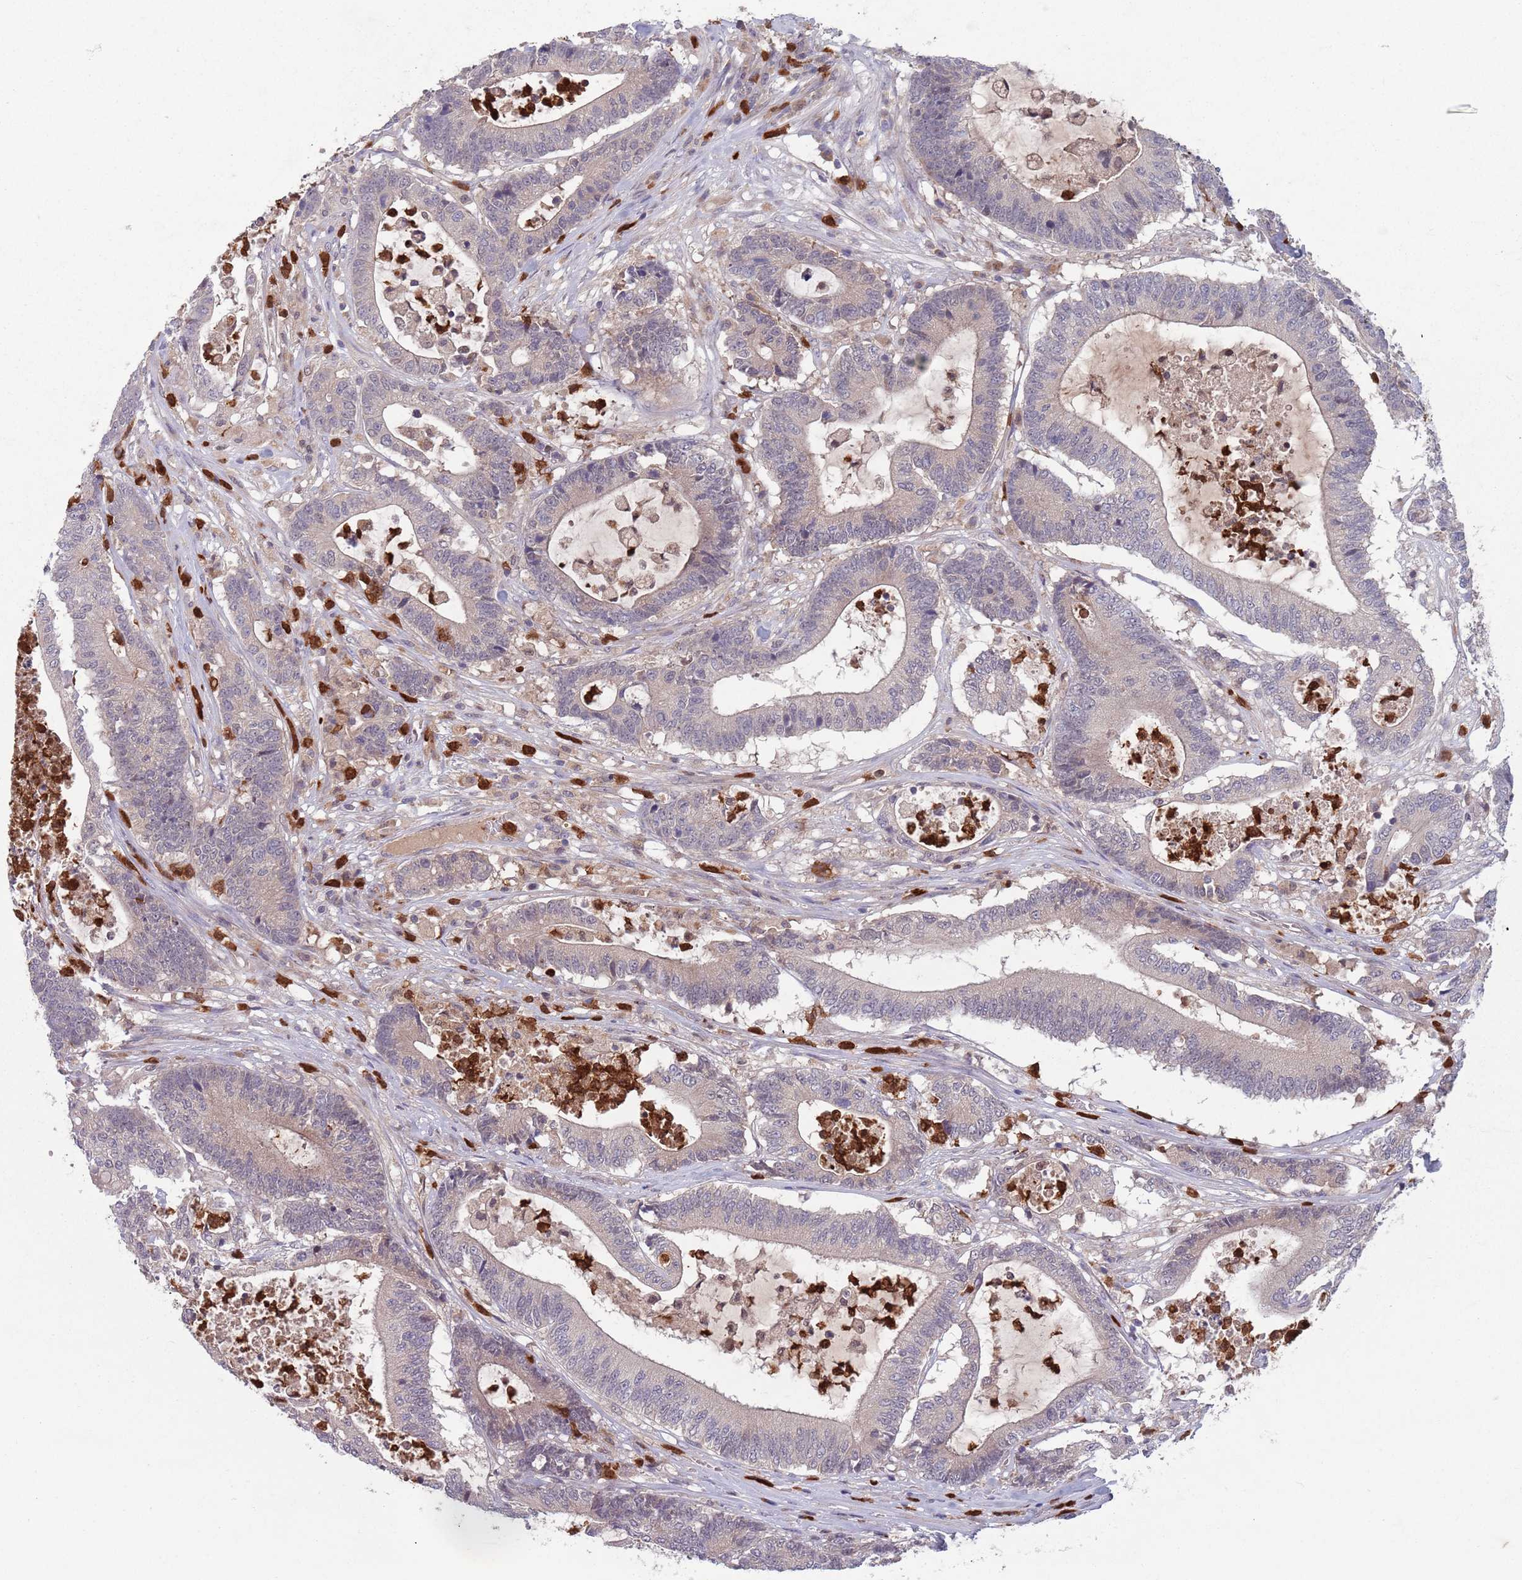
{"staining": {"intensity": "negative", "quantity": "none", "location": "none"}, "tissue": "colorectal cancer", "cell_type": "Tumor cells", "image_type": "cancer", "snomed": [{"axis": "morphology", "description": "Adenocarcinoma, NOS"}, {"axis": "topography", "description": "Colon"}], "caption": "A photomicrograph of human colorectal adenocarcinoma is negative for staining in tumor cells.", "gene": "TYW1", "patient": {"sex": "female", "age": 84}}